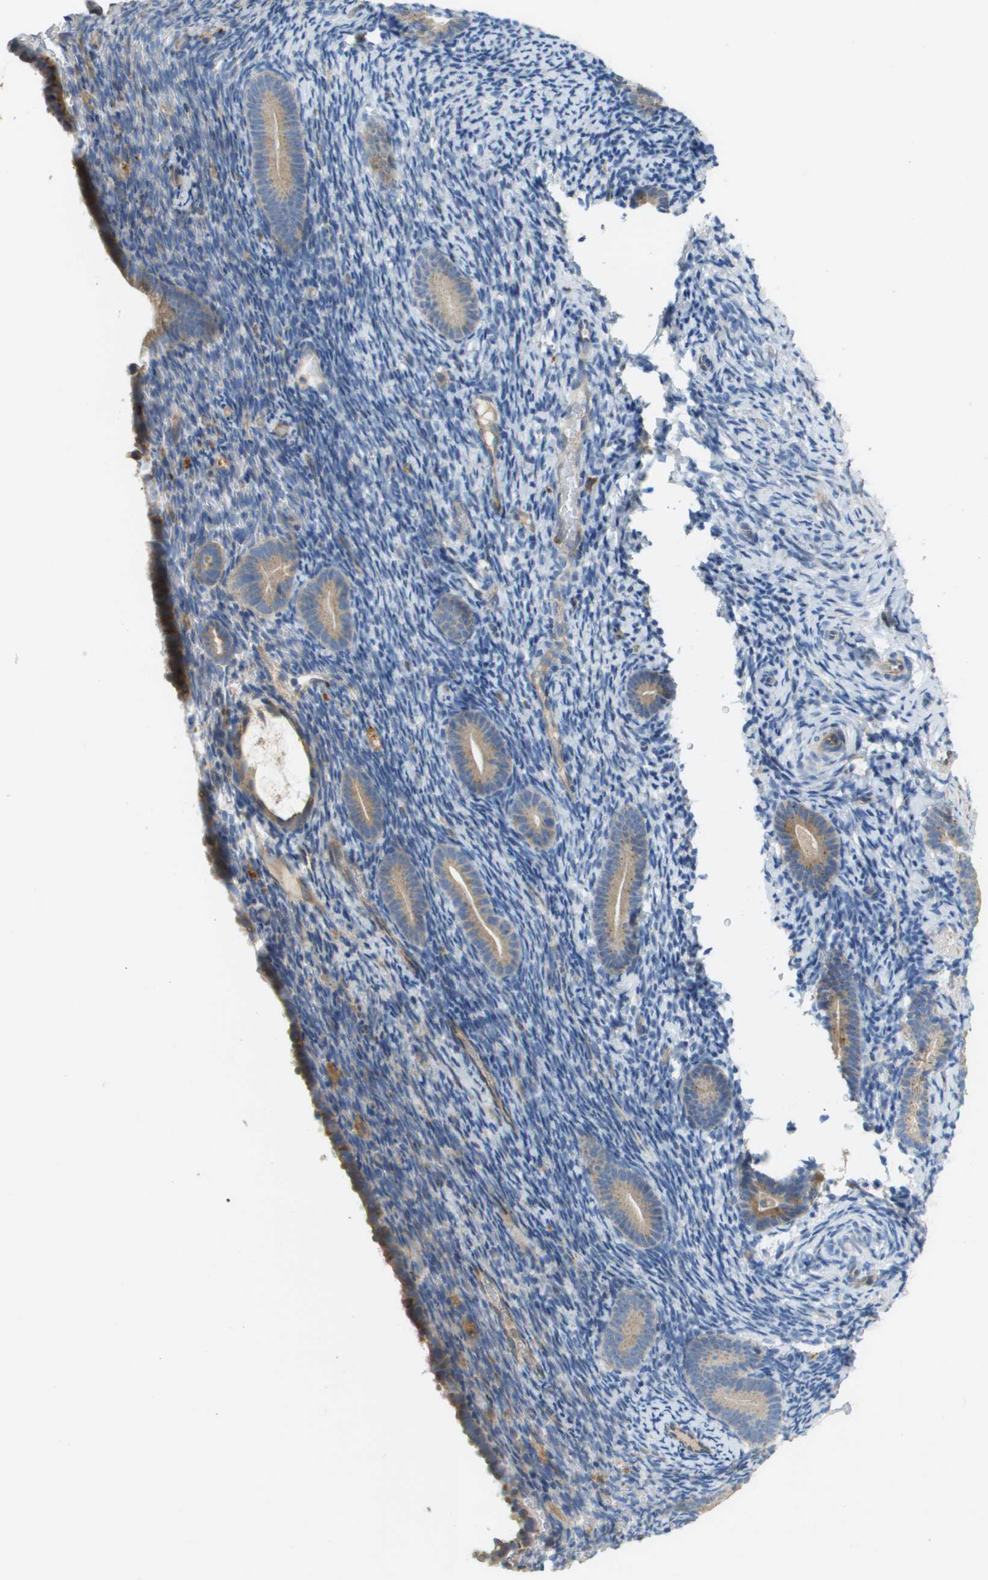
{"staining": {"intensity": "negative", "quantity": "none", "location": "none"}, "tissue": "endometrium", "cell_type": "Cells in endometrial stroma", "image_type": "normal", "snomed": [{"axis": "morphology", "description": "Normal tissue, NOS"}, {"axis": "topography", "description": "Endometrium"}], "caption": "Micrograph shows no significant protein staining in cells in endometrial stroma of benign endometrium.", "gene": "CASP10", "patient": {"sex": "female", "age": 51}}